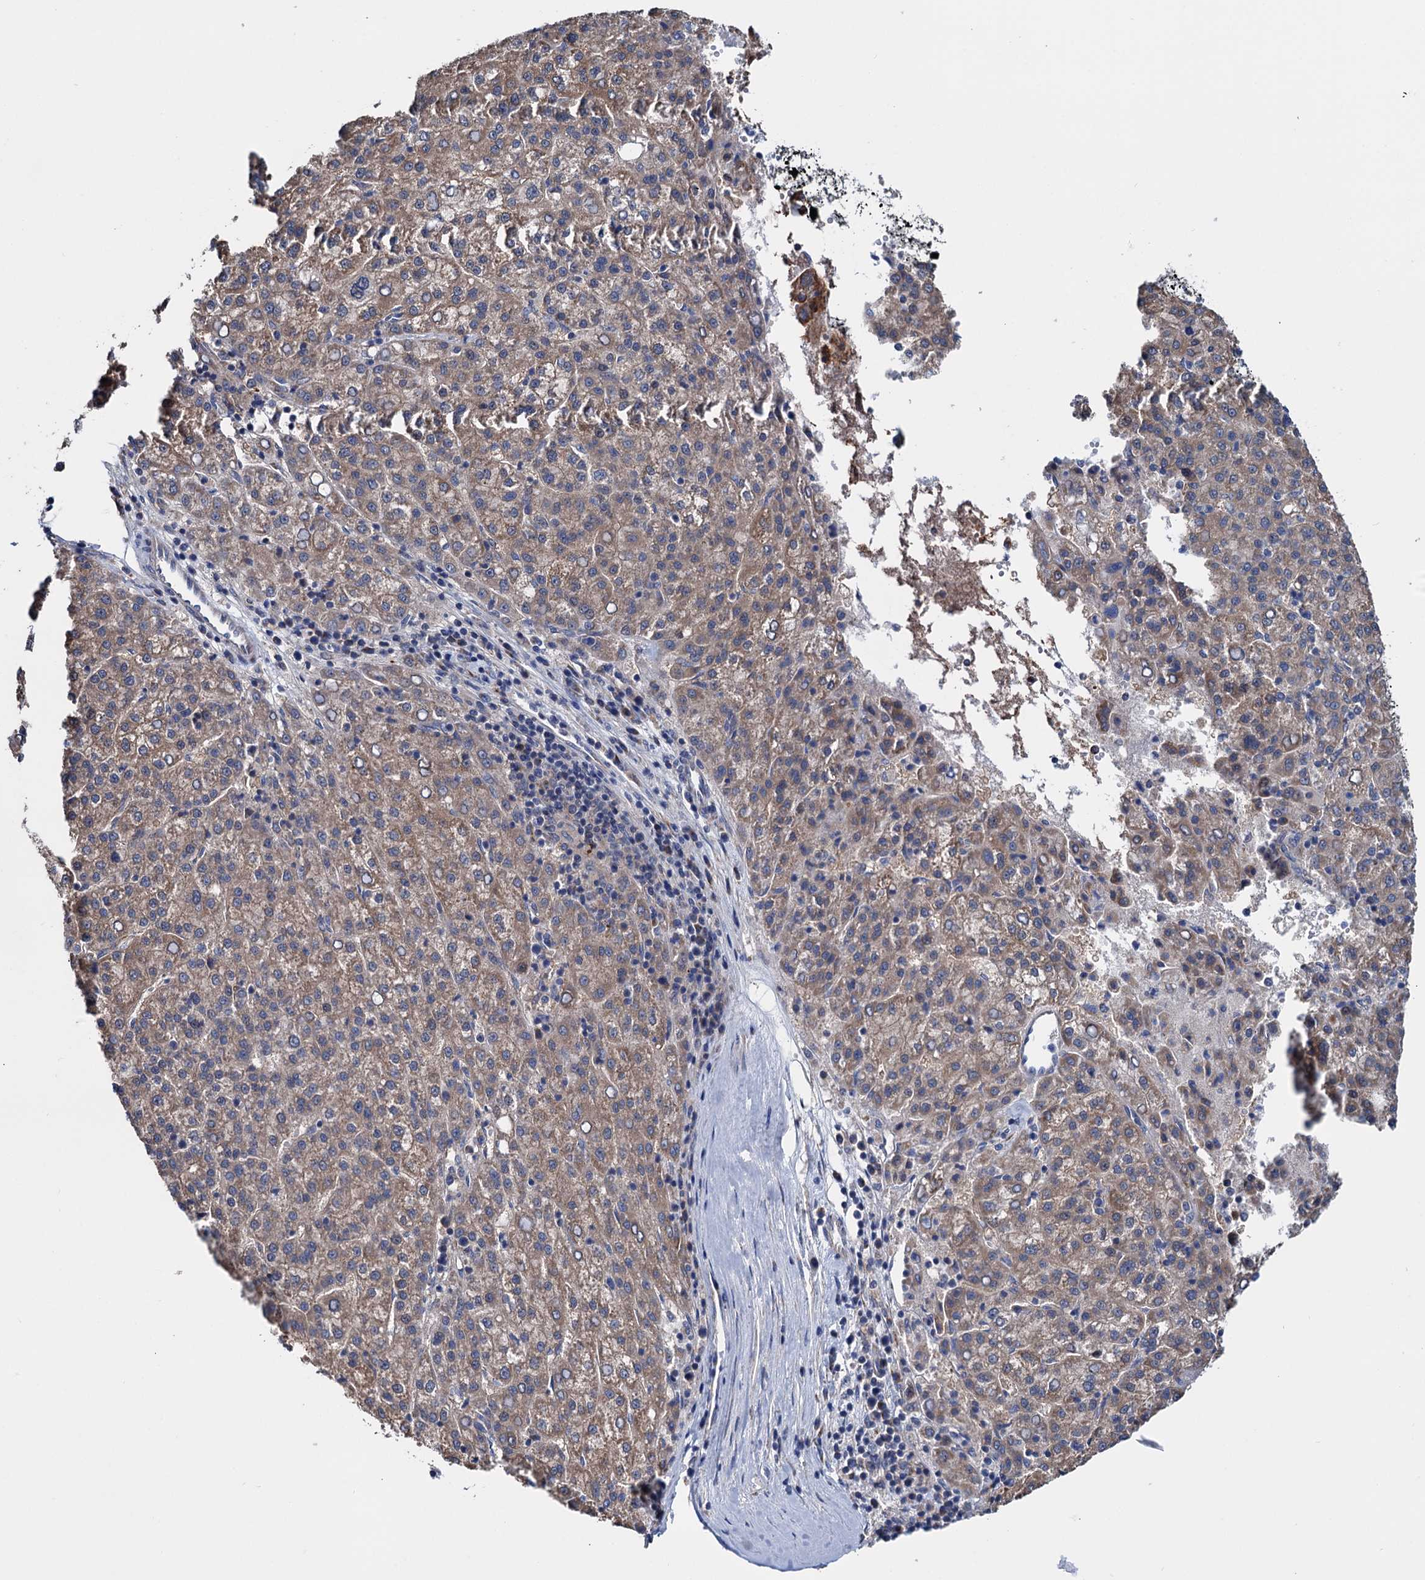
{"staining": {"intensity": "weak", "quantity": ">75%", "location": "cytoplasmic/membranous"}, "tissue": "liver cancer", "cell_type": "Tumor cells", "image_type": "cancer", "snomed": [{"axis": "morphology", "description": "Carcinoma, Hepatocellular, NOS"}, {"axis": "topography", "description": "Liver"}], "caption": "High-power microscopy captured an immunohistochemistry (IHC) histopathology image of liver cancer (hepatocellular carcinoma), revealing weak cytoplasmic/membranous positivity in approximately >75% of tumor cells.", "gene": "EYA4", "patient": {"sex": "female", "age": 58}}